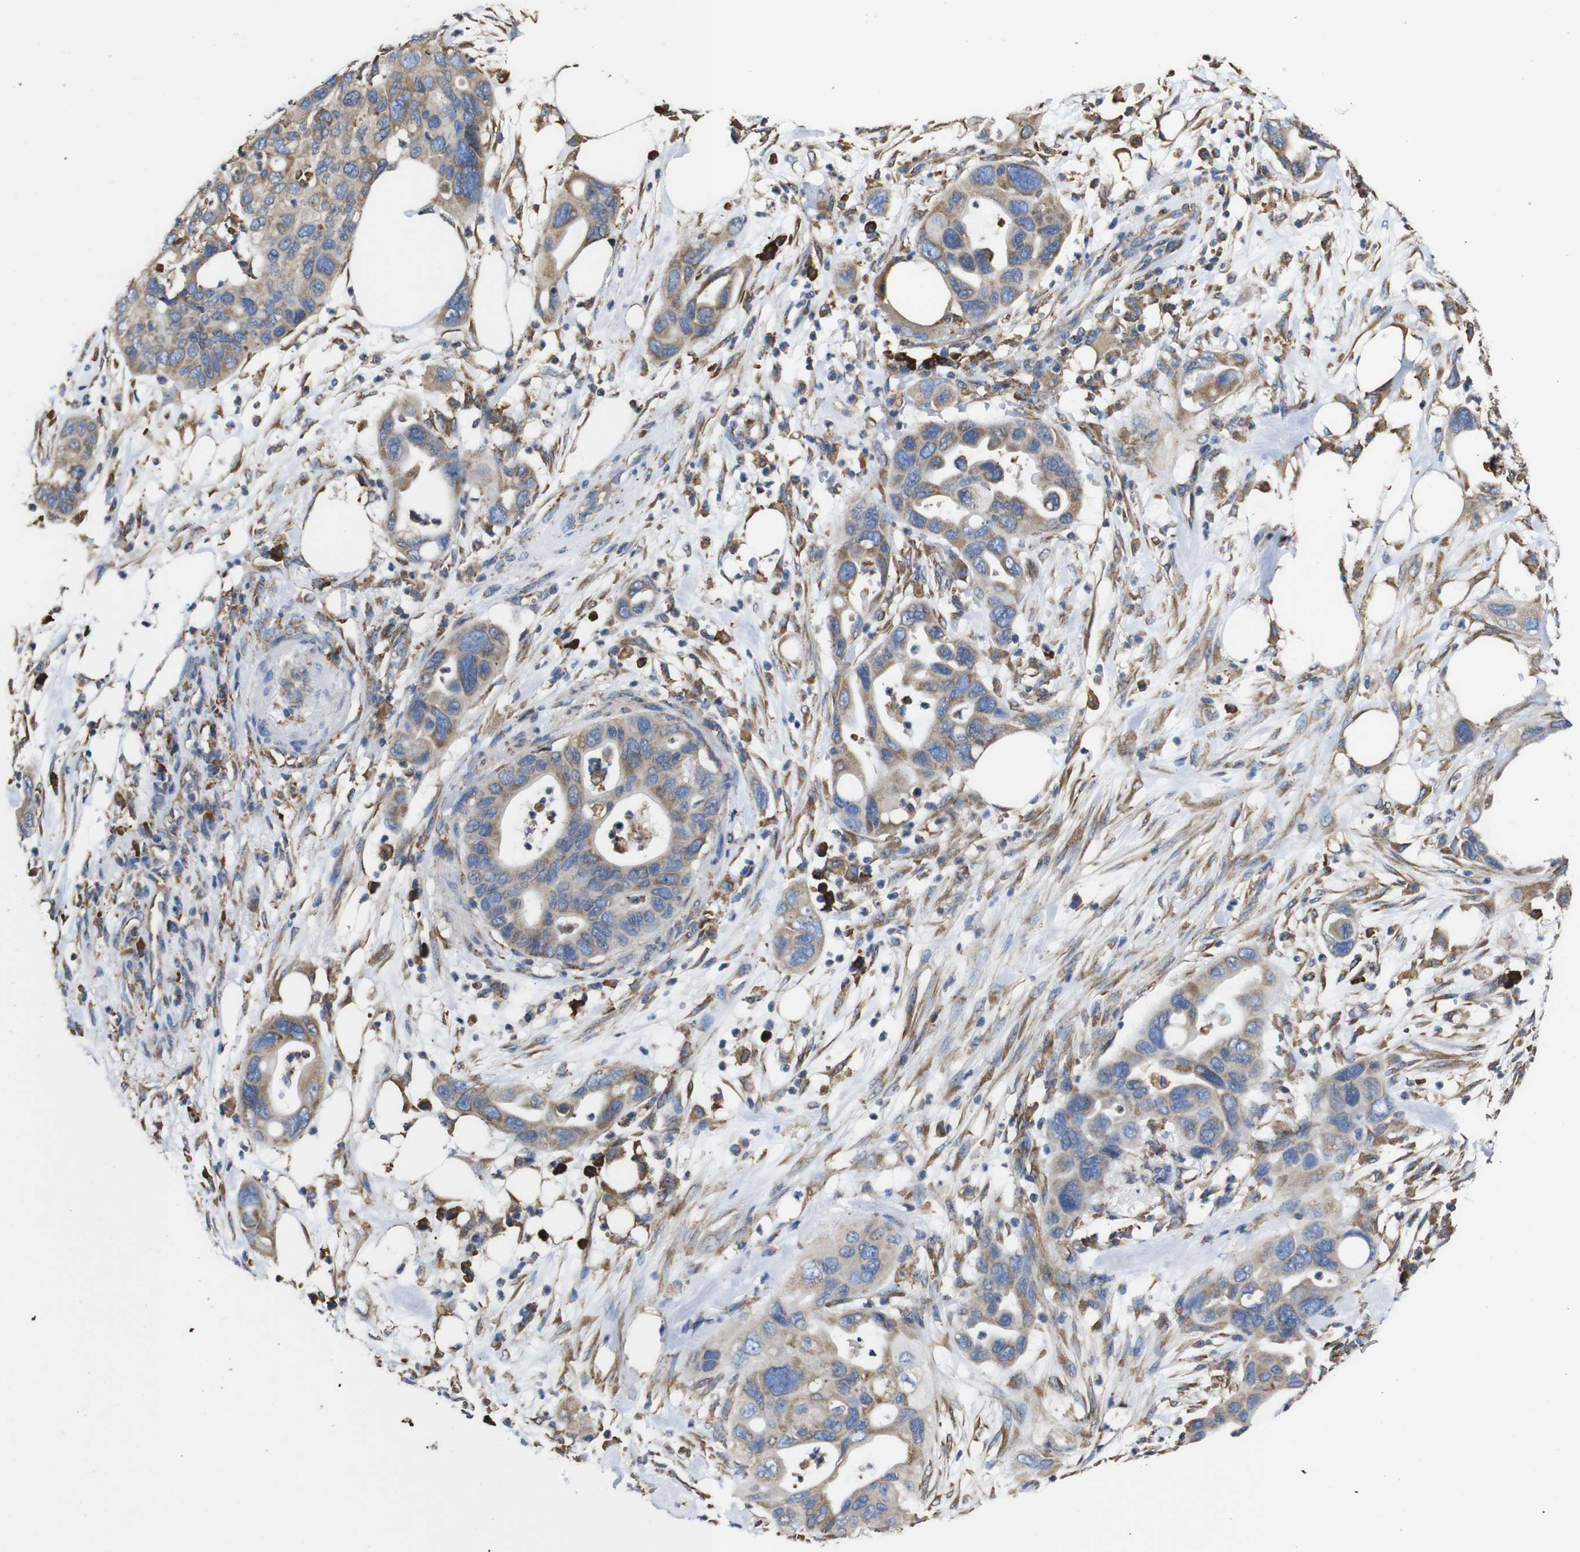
{"staining": {"intensity": "weak", "quantity": ">75%", "location": "cytoplasmic/membranous"}, "tissue": "pancreatic cancer", "cell_type": "Tumor cells", "image_type": "cancer", "snomed": [{"axis": "morphology", "description": "Adenocarcinoma, NOS"}, {"axis": "topography", "description": "Pancreas"}], "caption": "An immunohistochemistry (IHC) image of neoplastic tissue is shown. Protein staining in brown highlights weak cytoplasmic/membranous positivity in pancreatic cancer within tumor cells. (IHC, brightfield microscopy, high magnification).", "gene": "PPIB", "patient": {"sex": "female", "age": 71}}